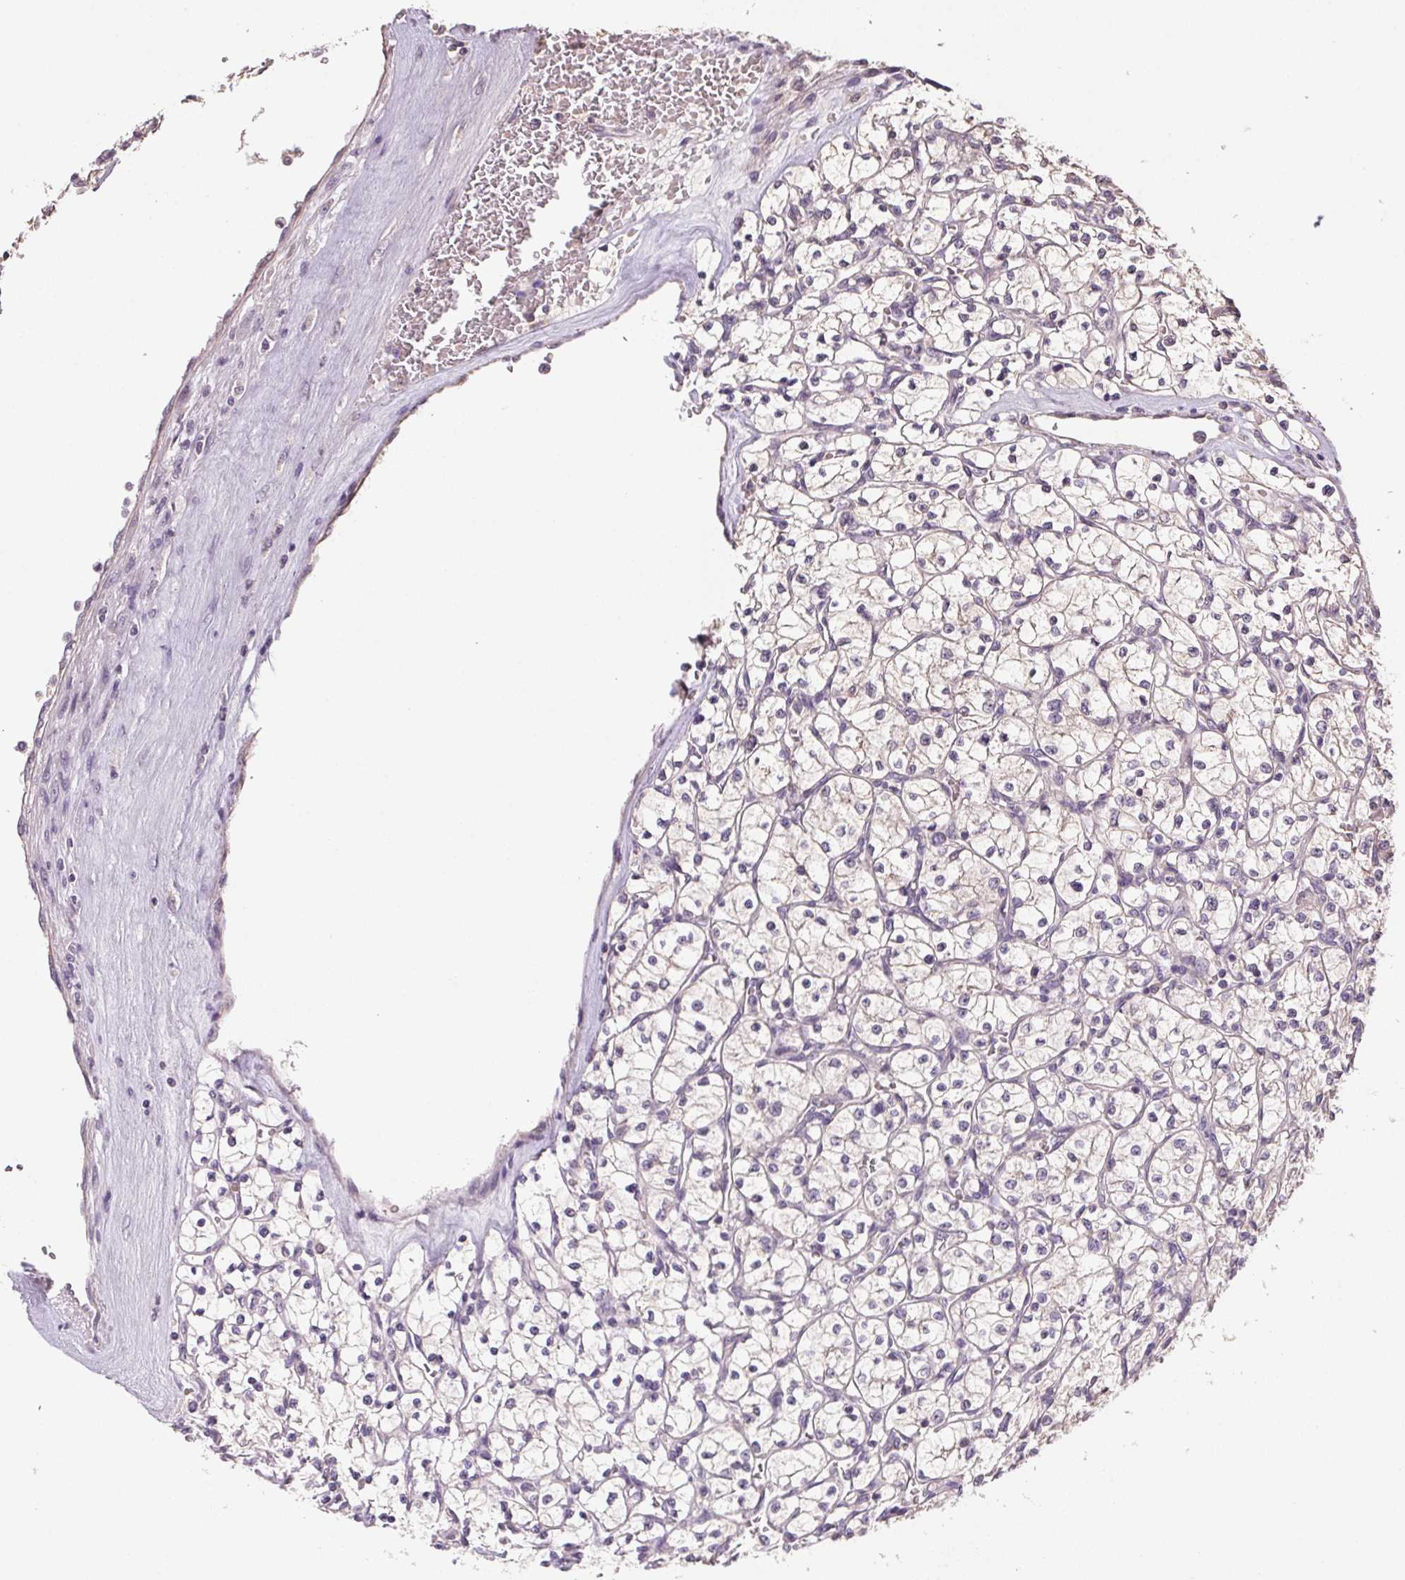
{"staining": {"intensity": "negative", "quantity": "none", "location": "none"}, "tissue": "renal cancer", "cell_type": "Tumor cells", "image_type": "cancer", "snomed": [{"axis": "morphology", "description": "Adenocarcinoma, NOS"}, {"axis": "topography", "description": "Kidney"}], "caption": "Protein analysis of renal cancer displays no significant staining in tumor cells.", "gene": "ALDH8A1", "patient": {"sex": "female", "age": 64}}